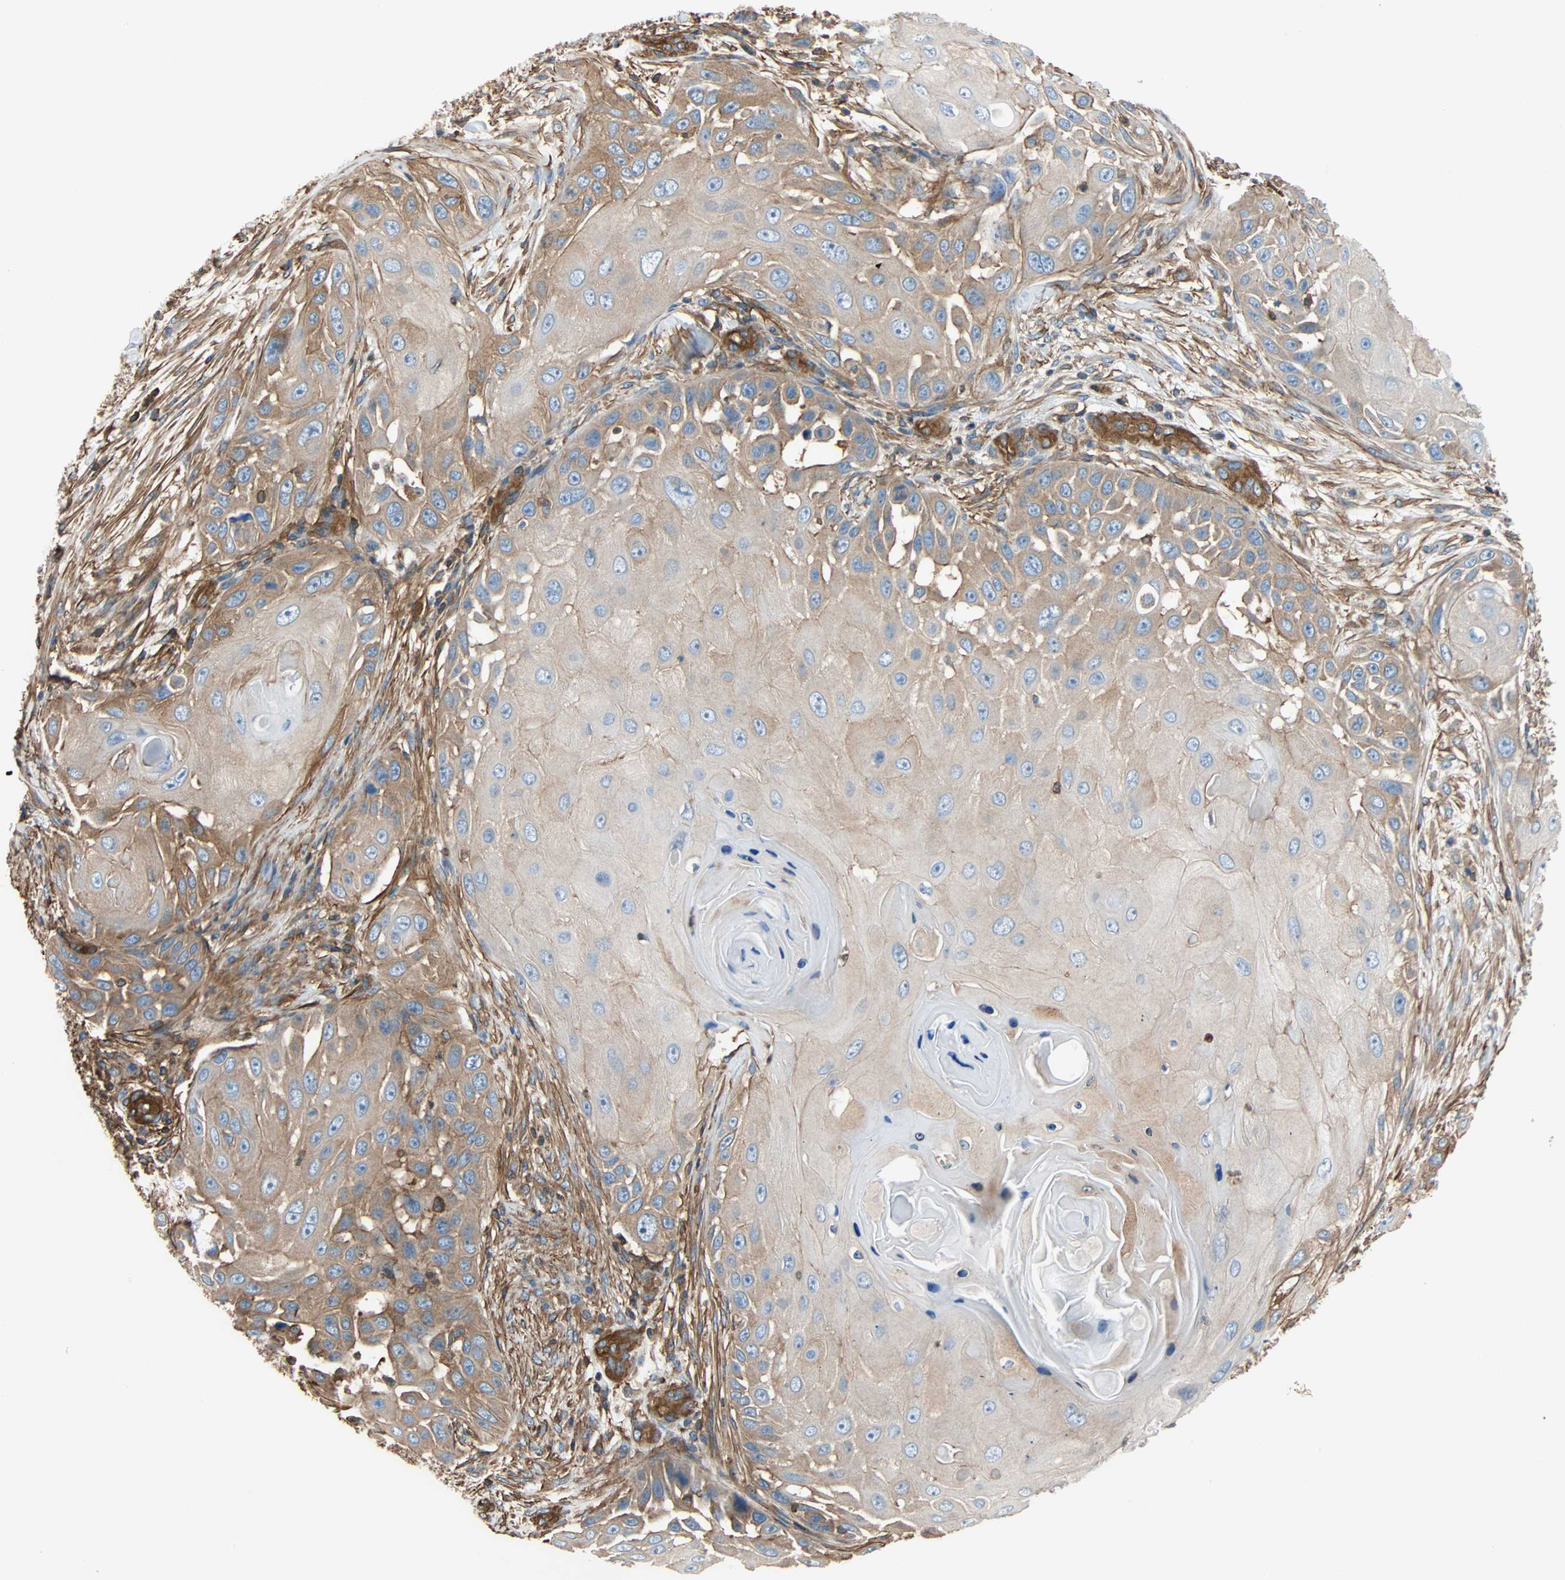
{"staining": {"intensity": "weak", "quantity": ">75%", "location": "cytoplasmic/membranous"}, "tissue": "skin cancer", "cell_type": "Tumor cells", "image_type": "cancer", "snomed": [{"axis": "morphology", "description": "Squamous cell carcinoma, NOS"}, {"axis": "topography", "description": "Skin"}], "caption": "This histopathology image exhibits immunohistochemistry staining of skin cancer, with low weak cytoplasmic/membranous staining in about >75% of tumor cells.", "gene": "GALNT10", "patient": {"sex": "female", "age": 44}}